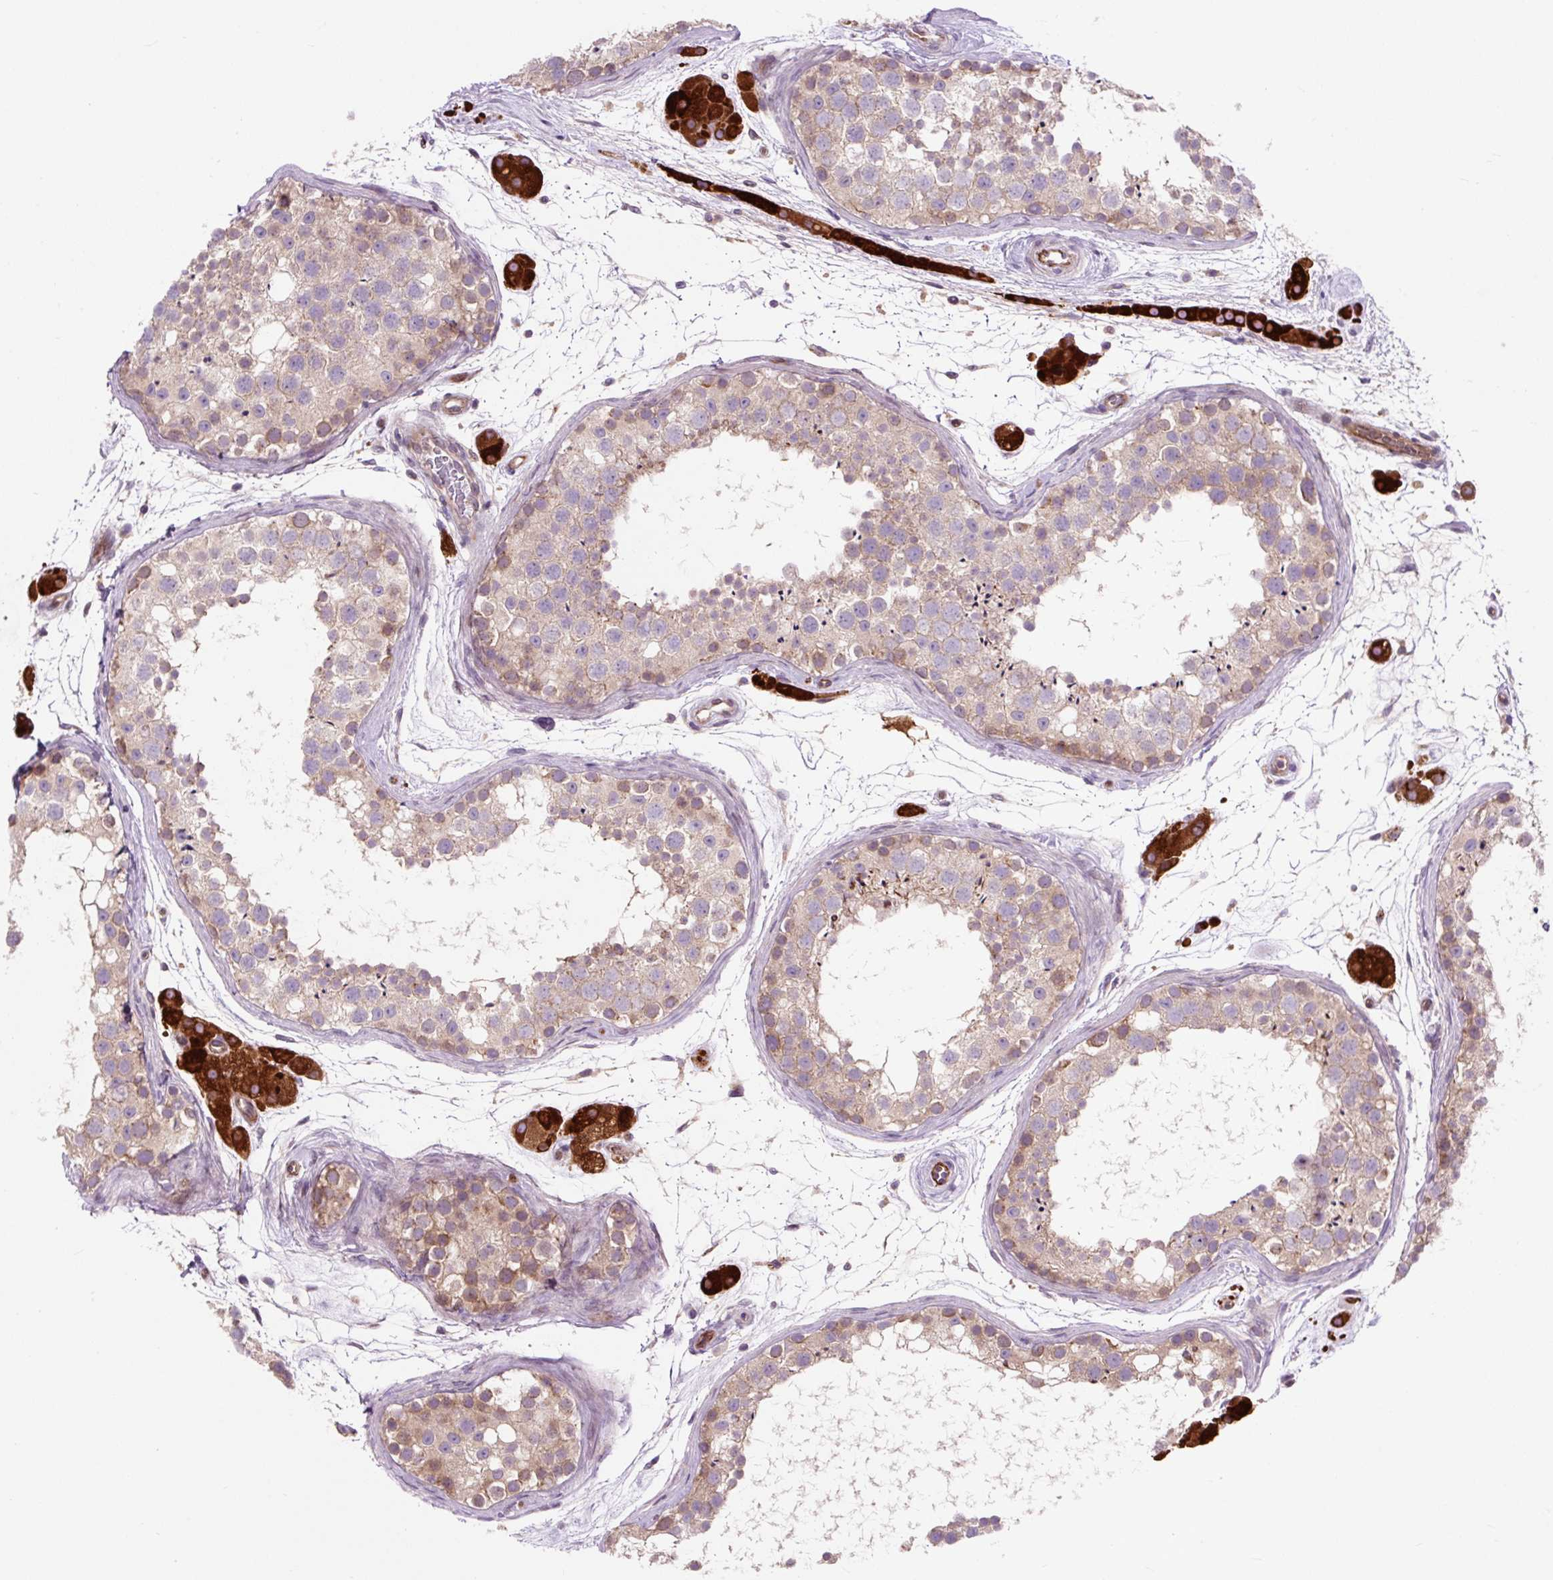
{"staining": {"intensity": "moderate", "quantity": "25%-75%", "location": "cytoplasmic/membranous"}, "tissue": "testis", "cell_type": "Cells in seminiferous ducts", "image_type": "normal", "snomed": [{"axis": "morphology", "description": "Normal tissue, NOS"}, {"axis": "topography", "description": "Testis"}], "caption": "Approximately 25%-75% of cells in seminiferous ducts in unremarkable testis display moderate cytoplasmic/membranous protein expression as visualized by brown immunohistochemical staining.", "gene": "PCDHGB3", "patient": {"sex": "male", "age": 41}}